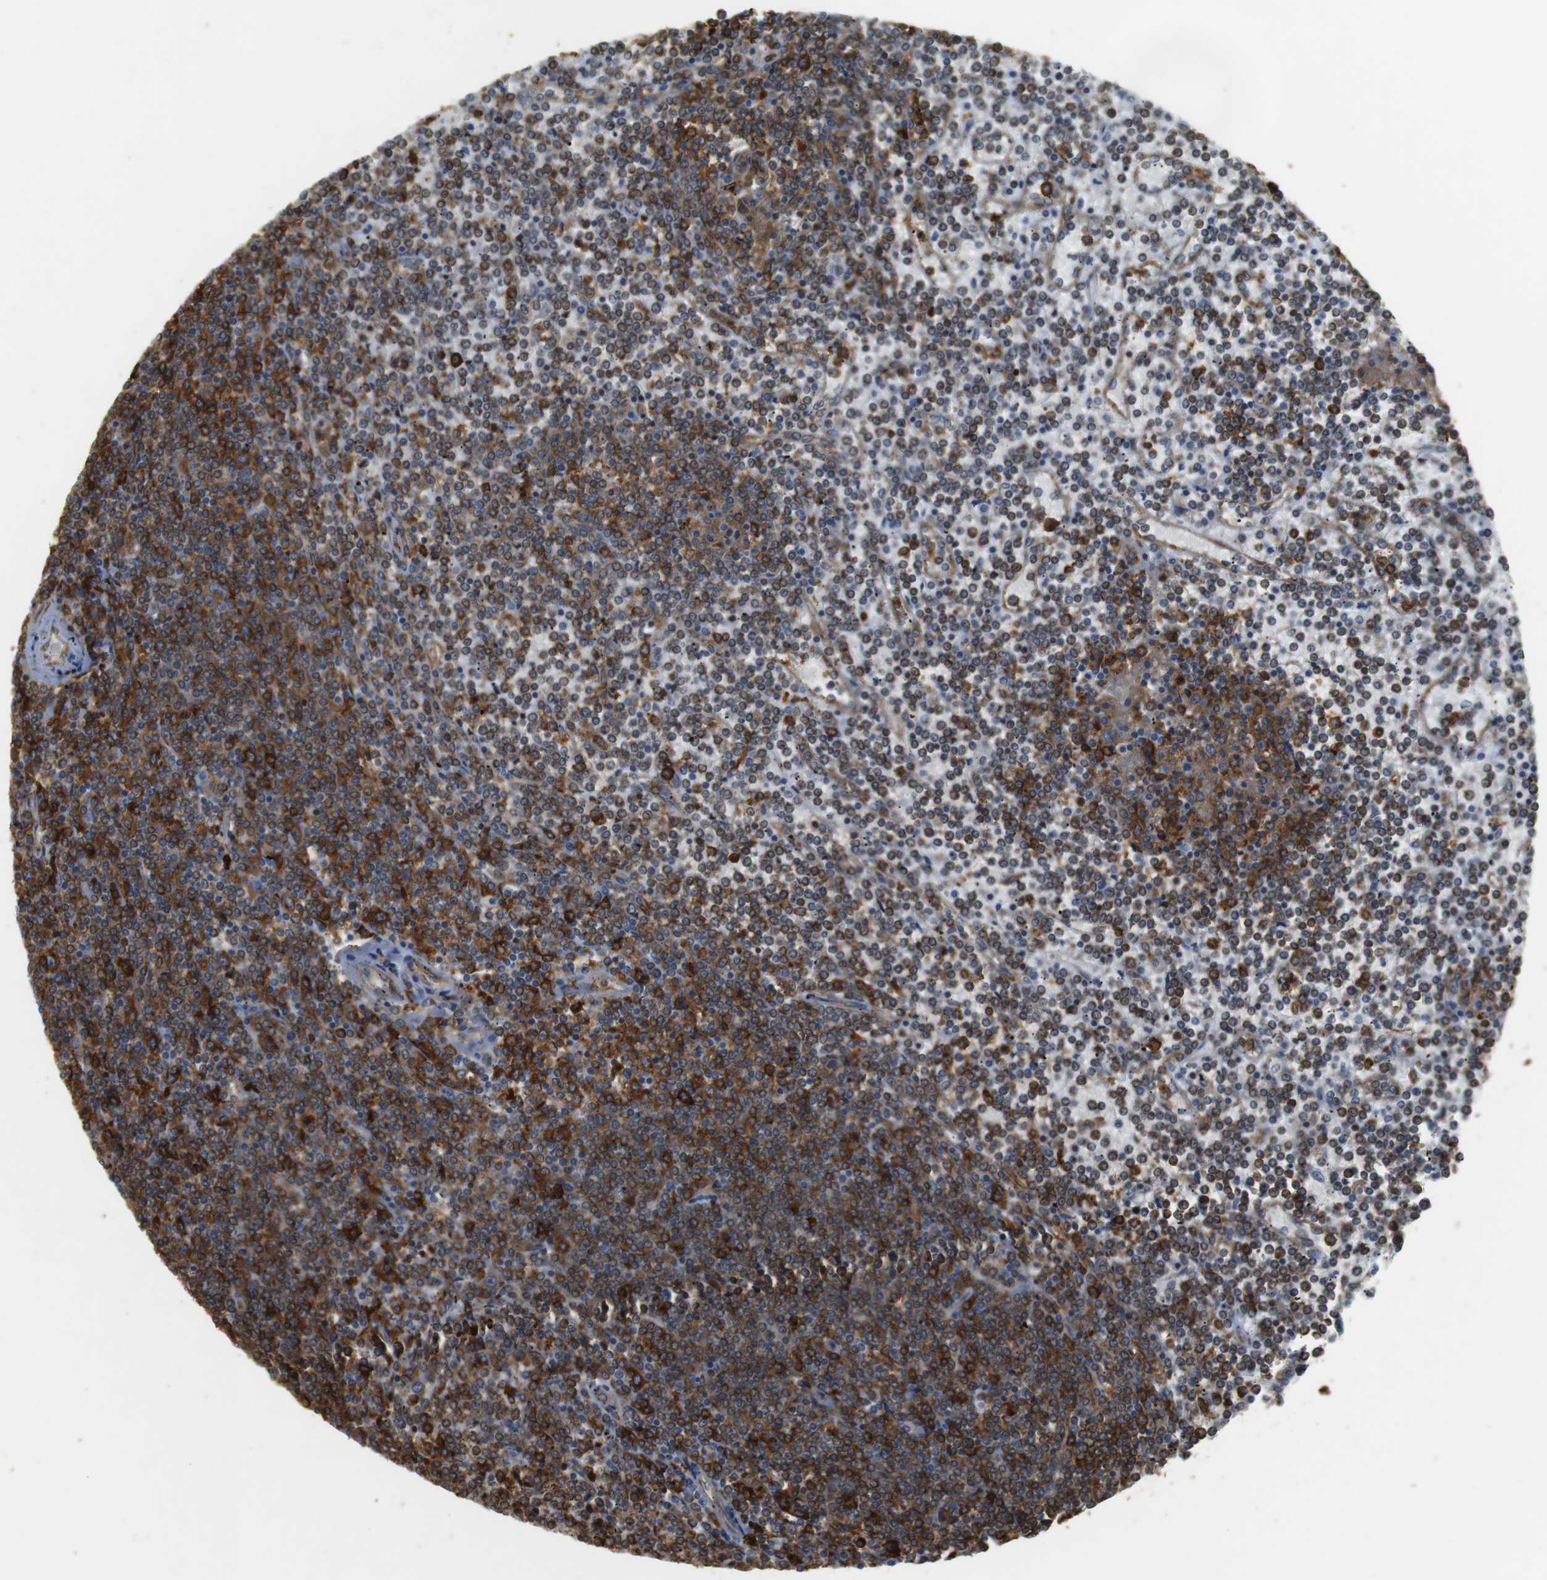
{"staining": {"intensity": "strong", "quantity": ">75%", "location": "cytoplasmic/membranous"}, "tissue": "lymphoma", "cell_type": "Tumor cells", "image_type": "cancer", "snomed": [{"axis": "morphology", "description": "Malignant lymphoma, non-Hodgkin's type, Low grade"}, {"axis": "topography", "description": "Spleen"}], "caption": "Immunohistochemical staining of low-grade malignant lymphoma, non-Hodgkin's type demonstrates high levels of strong cytoplasmic/membranous protein expression in approximately >75% of tumor cells.", "gene": "HLA-DRA", "patient": {"sex": "female", "age": 19}}